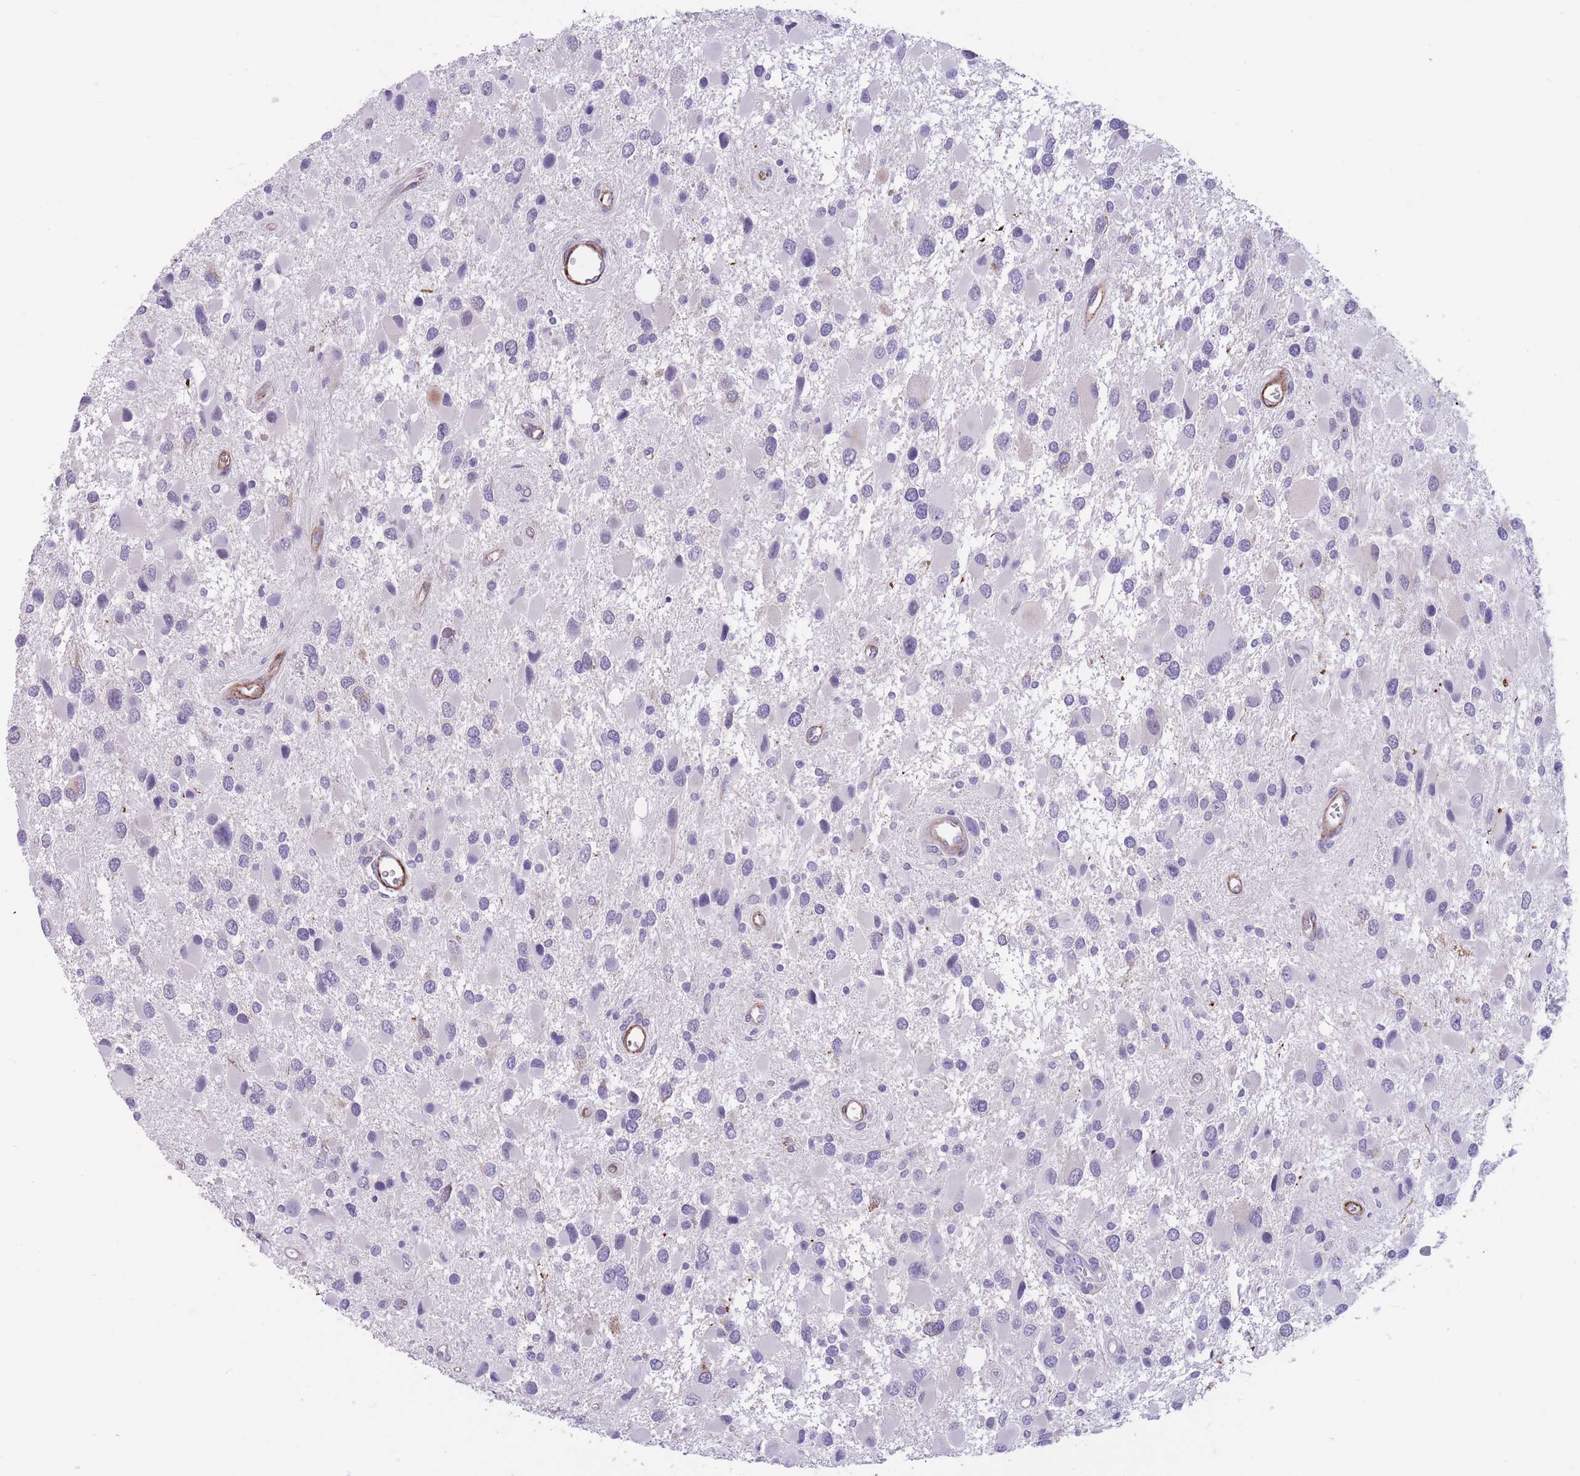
{"staining": {"intensity": "negative", "quantity": "none", "location": "none"}, "tissue": "glioma", "cell_type": "Tumor cells", "image_type": "cancer", "snomed": [{"axis": "morphology", "description": "Glioma, malignant, High grade"}, {"axis": "topography", "description": "Brain"}], "caption": "DAB immunohistochemical staining of human high-grade glioma (malignant) shows no significant positivity in tumor cells. (Immunohistochemistry (ihc), brightfield microscopy, high magnification).", "gene": "DPYD", "patient": {"sex": "male", "age": 53}}